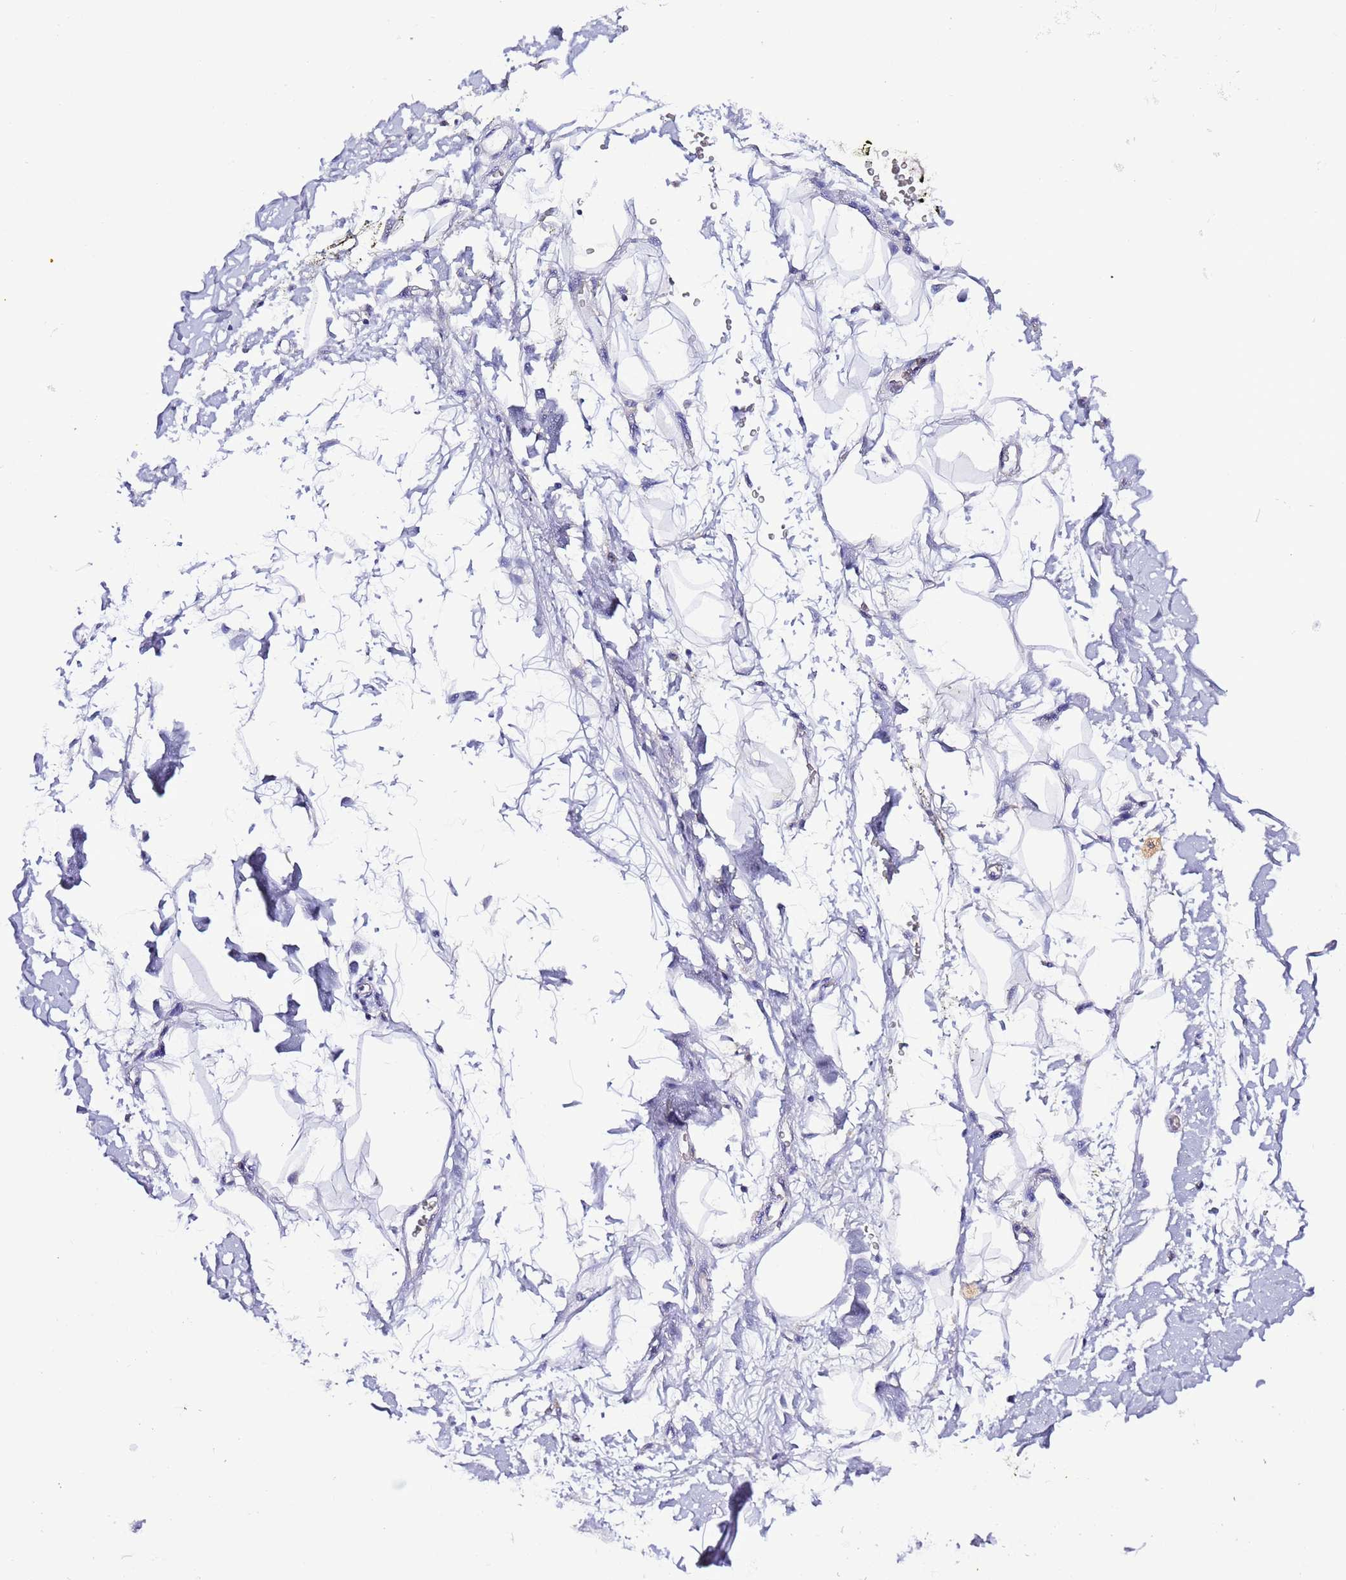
{"staining": {"intensity": "negative", "quantity": "none", "location": "none"}, "tissue": "adipose tissue", "cell_type": "Adipocytes", "image_type": "normal", "snomed": [{"axis": "morphology", "description": "Normal tissue, NOS"}, {"axis": "morphology", "description": "Adenocarcinoma, NOS"}, {"axis": "topography", "description": "Pancreas"}, {"axis": "topography", "description": "Peripheral nerve tissue"}], "caption": "Immunohistochemistry micrograph of normal adipose tissue: adipose tissue stained with DAB (3,3'-diaminobenzidine) demonstrates no significant protein positivity in adipocytes.", "gene": "AHI1", "patient": {"sex": "male", "age": 59}}